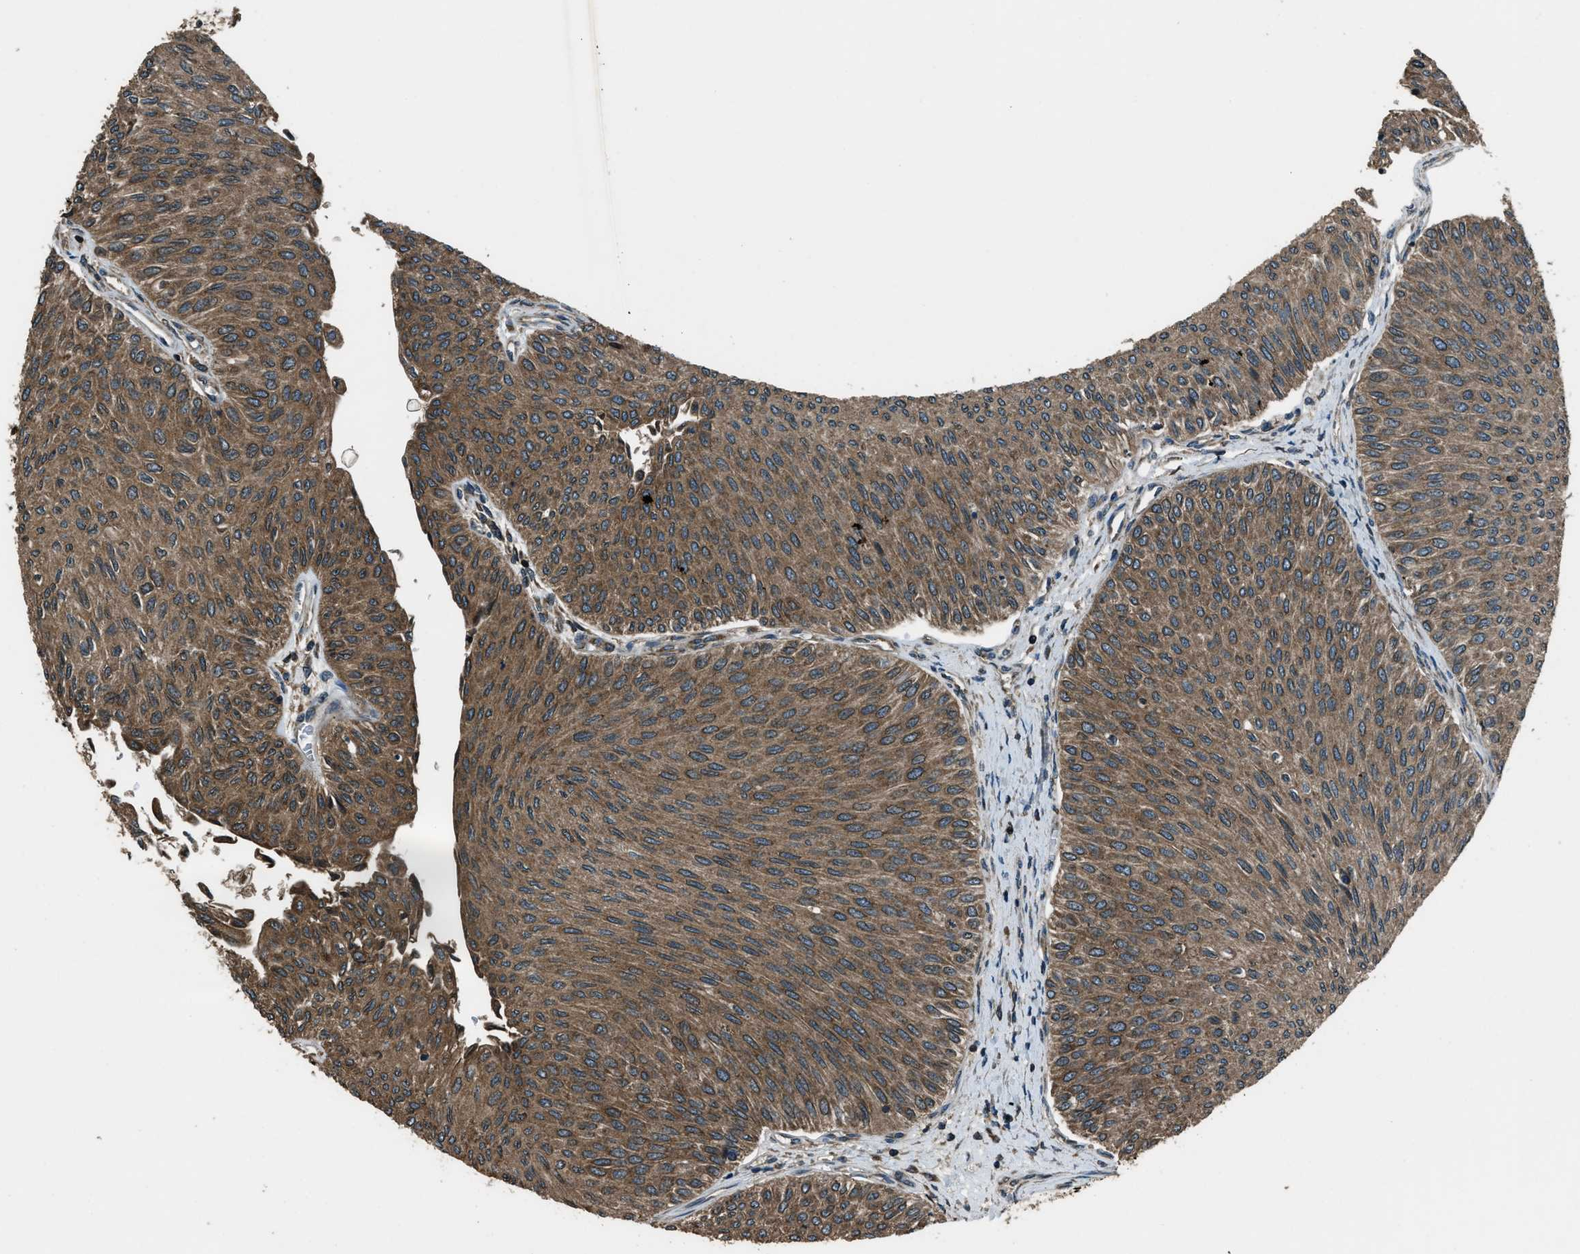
{"staining": {"intensity": "moderate", "quantity": ">75%", "location": "cytoplasmic/membranous"}, "tissue": "urothelial cancer", "cell_type": "Tumor cells", "image_type": "cancer", "snomed": [{"axis": "morphology", "description": "Urothelial carcinoma, Low grade"}, {"axis": "topography", "description": "Urinary bladder"}], "caption": "DAB immunohistochemical staining of human urothelial cancer shows moderate cytoplasmic/membranous protein expression in about >75% of tumor cells.", "gene": "TRIM4", "patient": {"sex": "male", "age": 78}}